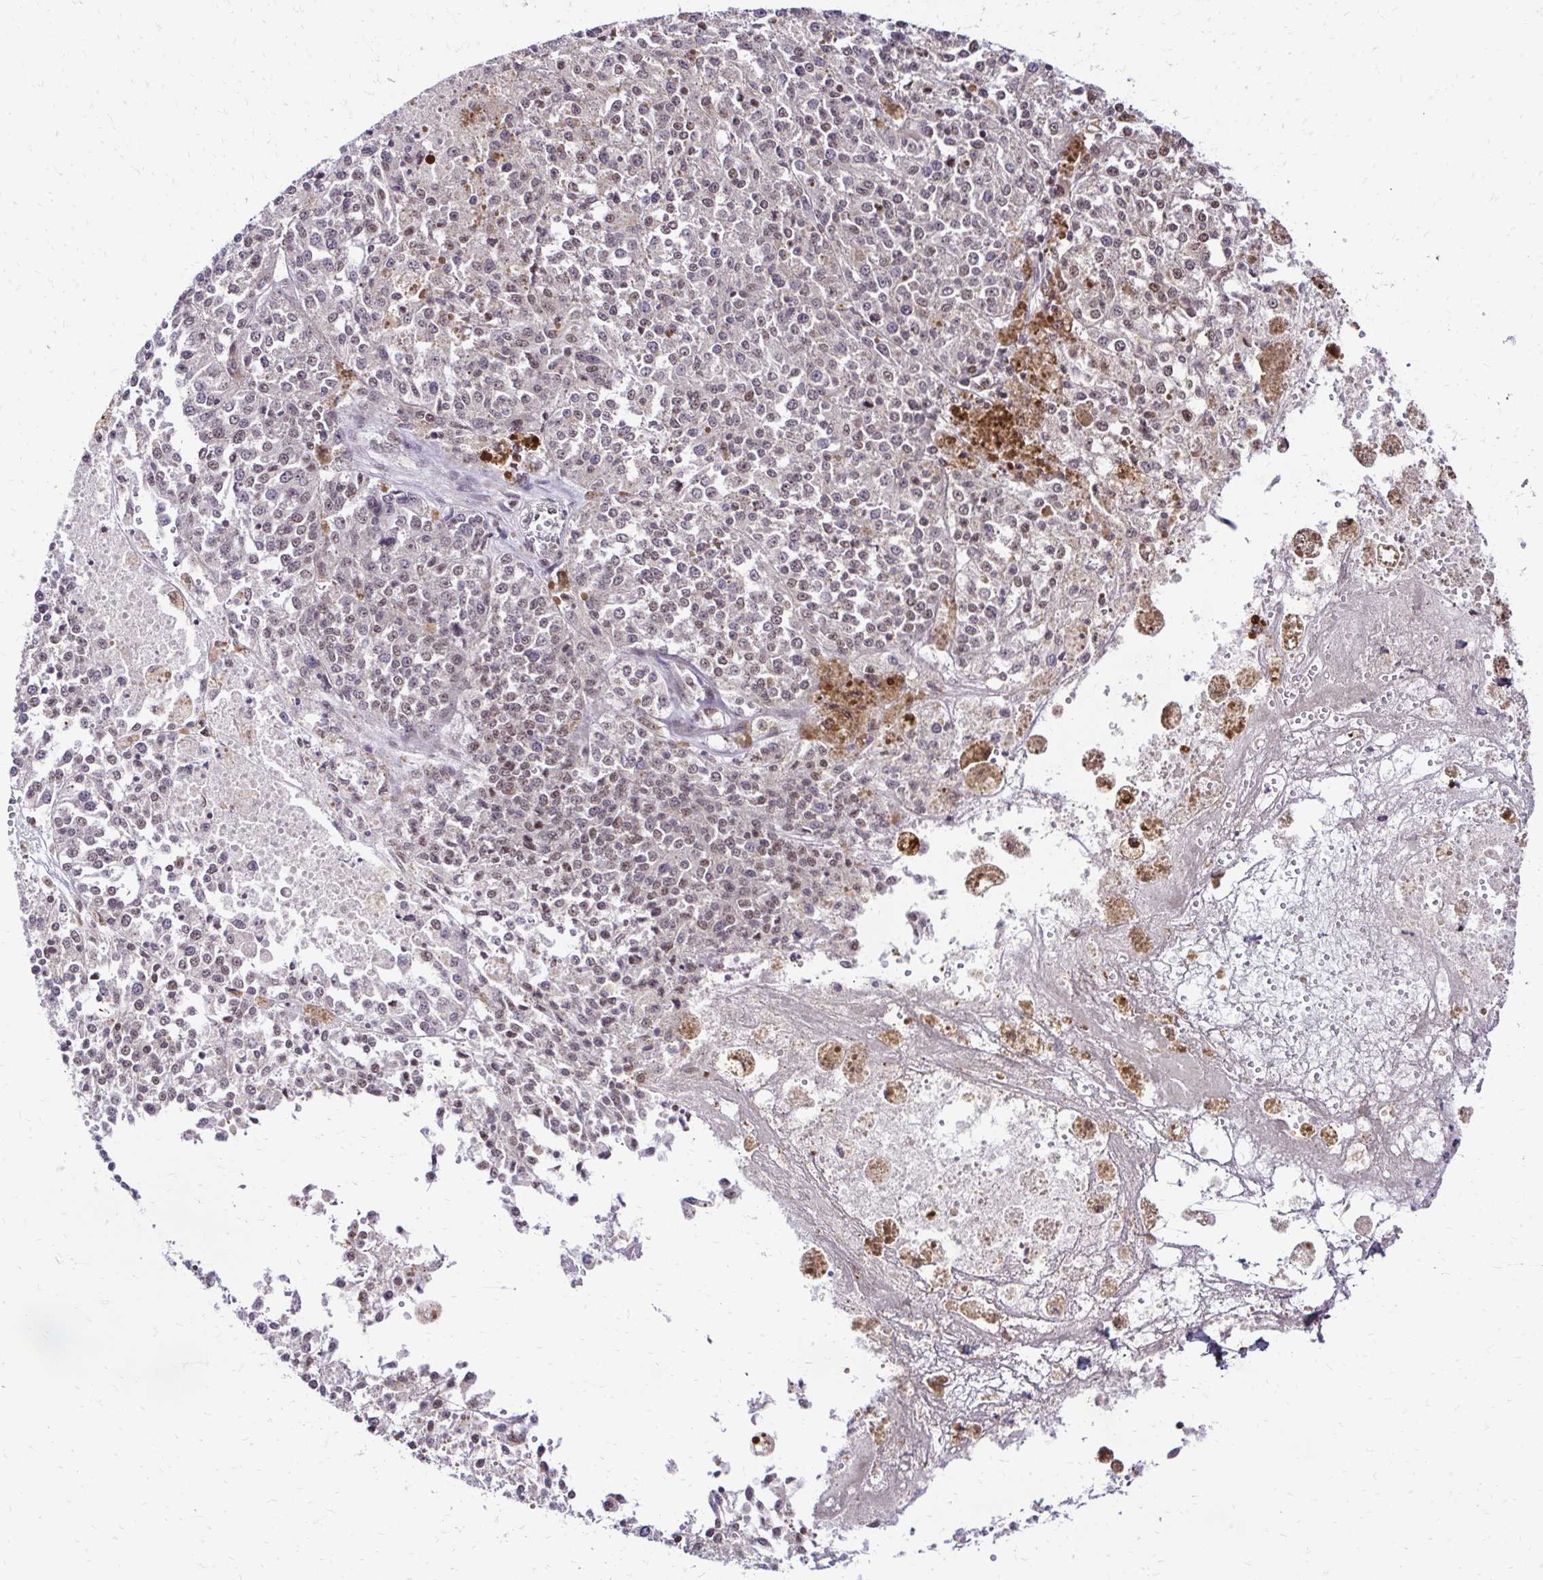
{"staining": {"intensity": "negative", "quantity": "none", "location": "none"}, "tissue": "melanoma", "cell_type": "Tumor cells", "image_type": "cancer", "snomed": [{"axis": "morphology", "description": "Malignant melanoma, Metastatic site"}, {"axis": "topography", "description": "Lymph node"}], "caption": "Immunohistochemistry histopathology image of malignant melanoma (metastatic site) stained for a protein (brown), which displays no staining in tumor cells.", "gene": "GLYR1", "patient": {"sex": "female", "age": 64}}